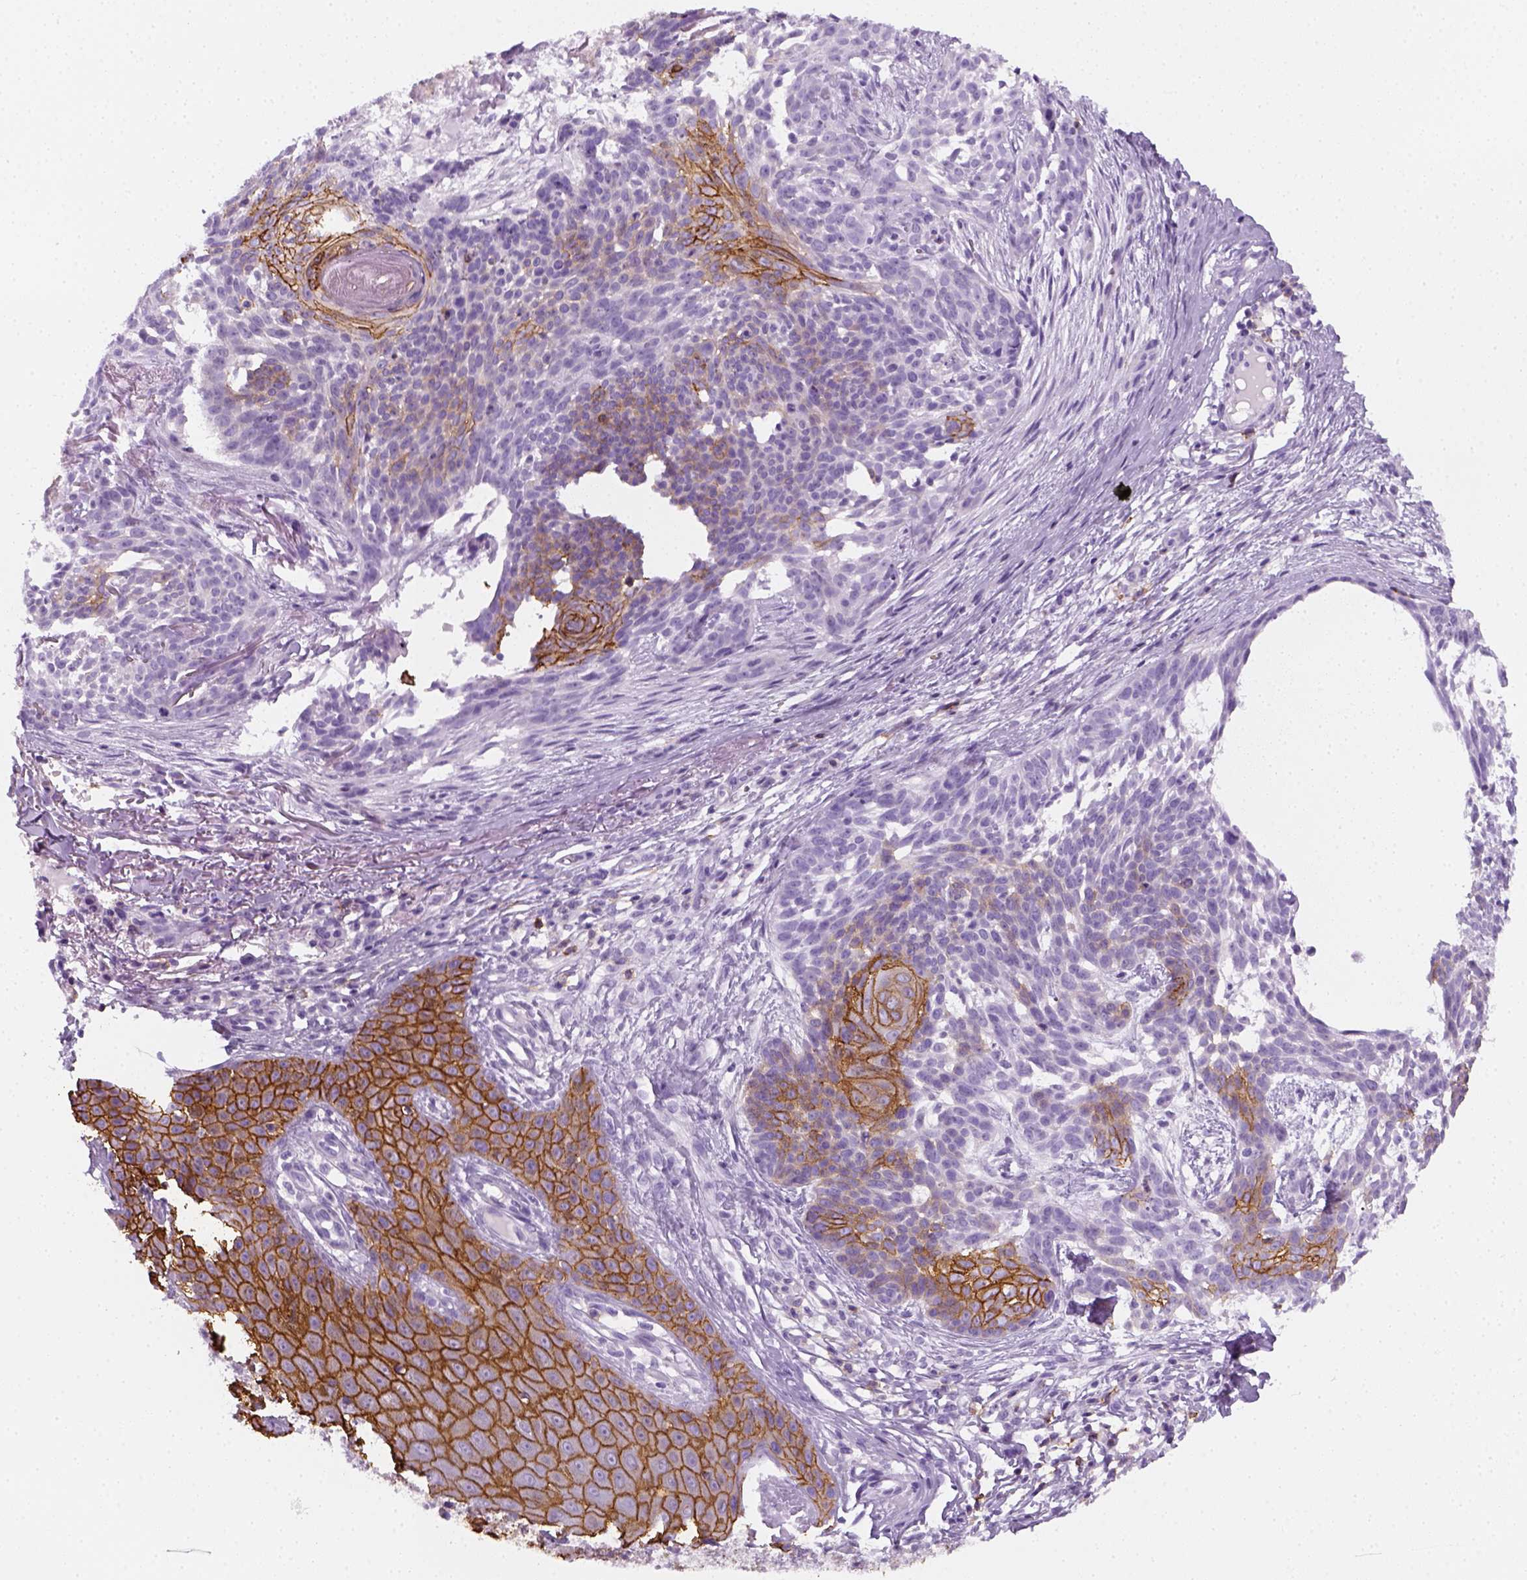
{"staining": {"intensity": "strong", "quantity": ">75%", "location": "cytoplasmic/membranous"}, "tissue": "skin cancer", "cell_type": "Tumor cells", "image_type": "cancer", "snomed": [{"axis": "morphology", "description": "Basal cell carcinoma"}, {"axis": "topography", "description": "Skin"}], "caption": "Strong cytoplasmic/membranous expression for a protein is appreciated in approximately >75% of tumor cells of skin cancer (basal cell carcinoma) using immunohistochemistry (IHC).", "gene": "AQP3", "patient": {"sex": "male", "age": 88}}